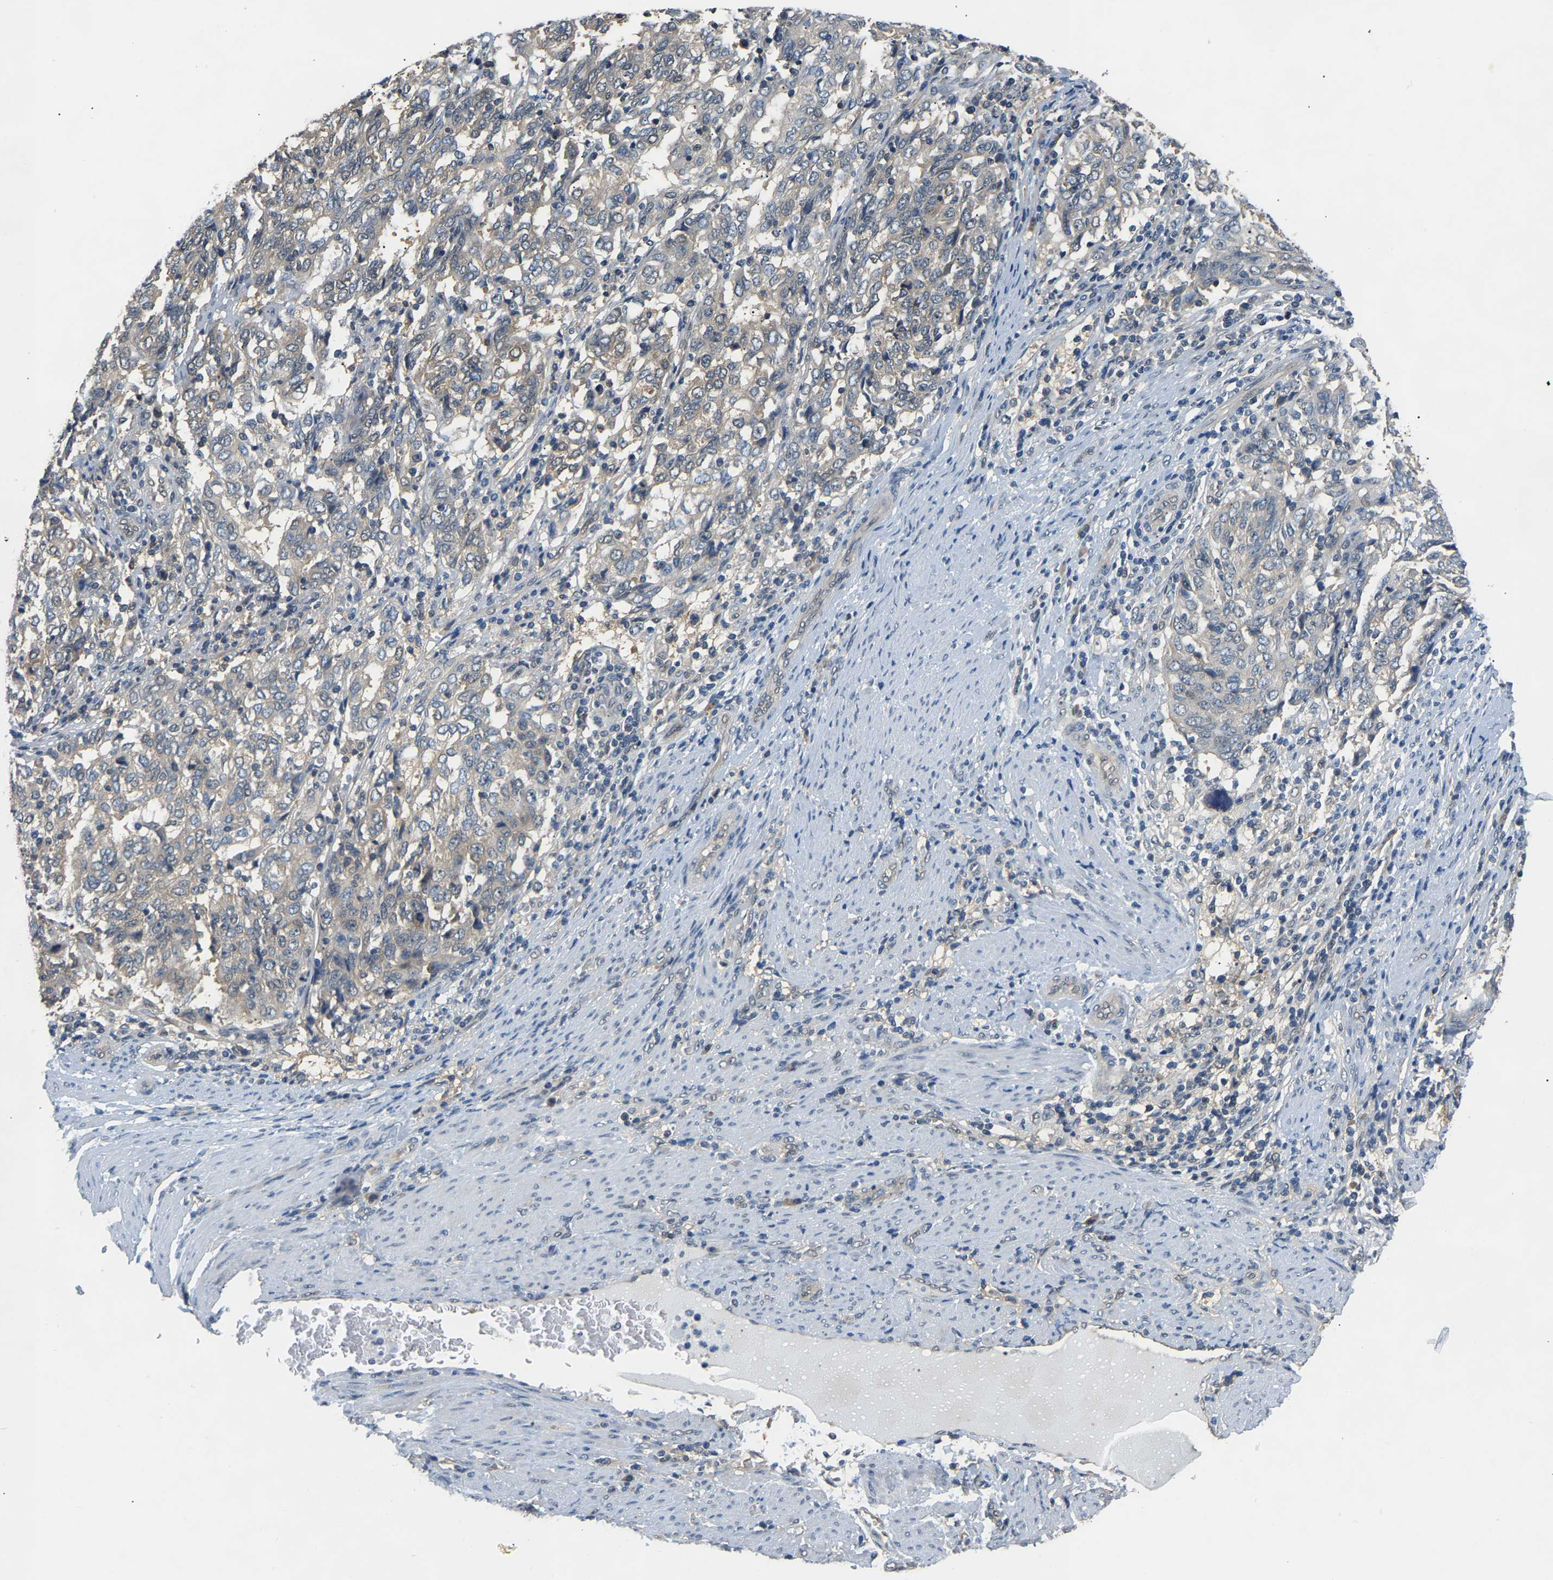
{"staining": {"intensity": "weak", "quantity": "25%-75%", "location": "cytoplasmic/membranous"}, "tissue": "endometrial cancer", "cell_type": "Tumor cells", "image_type": "cancer", "snomed": [{"axis": "morphology", "description": "Adenocarcinoma, NOS"}, {"axis": "topography", "description": "Endometrium"}], "caption": "A histopathology image of endometrial cancer stained for a protein demonstrates weak cytoplasmic/membranous brown staining in tumor cells.", "gene": "ARHGEF12", "patient": {"sex": "female", "age": 80}}